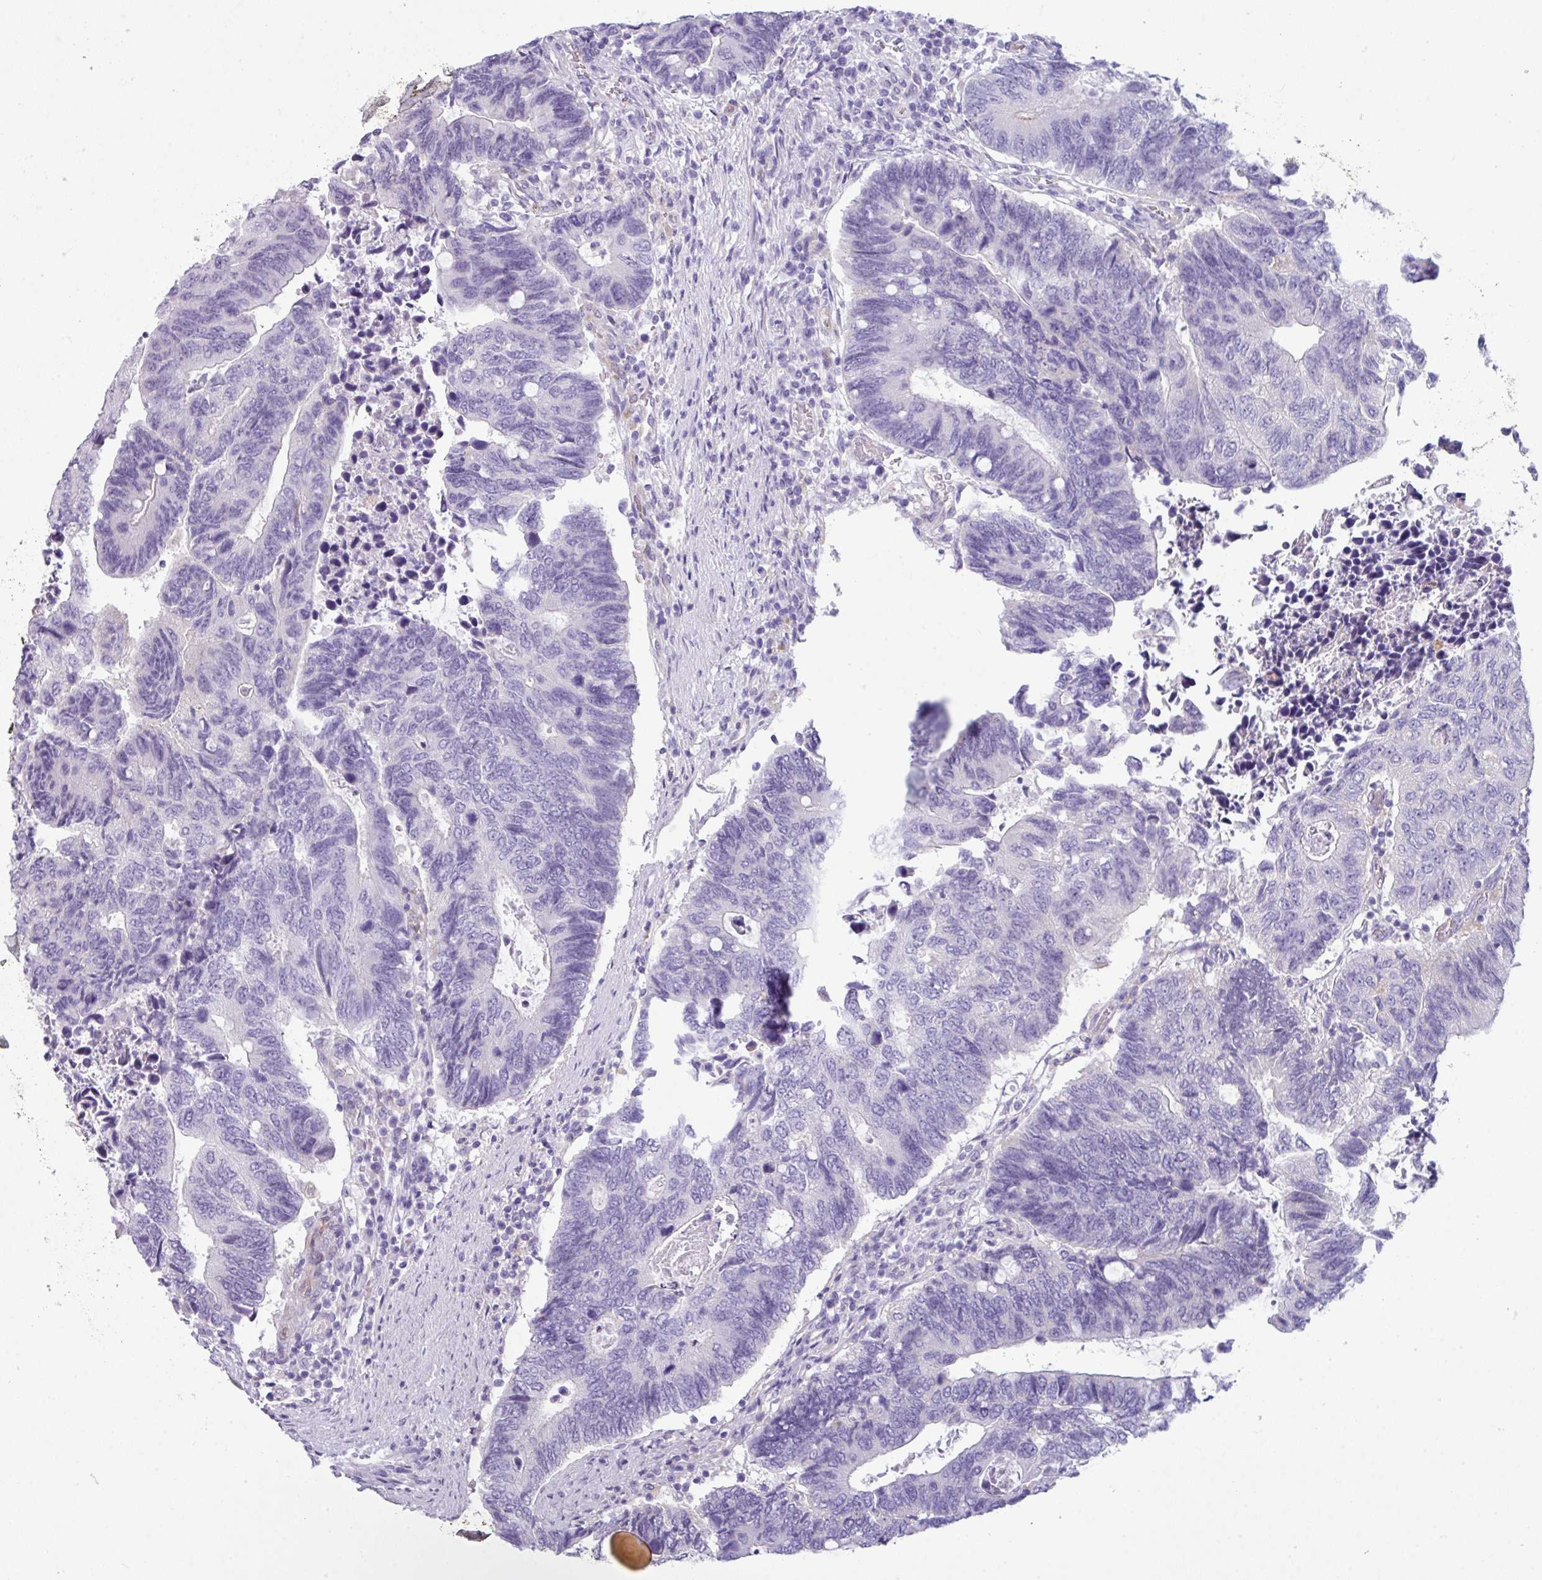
{"staining": {"intensity": "negative", "quantity": "none", "location": "none"}, "tissue": "colorectal cancer", "cell_type": "Tumor cells", "image_type": "cancer", "snomed": [{"axis": "morphology", "description": "Adenocarcinoma, NOS"}, {"axis": "topography", "description": "Colon"}], "caption": "Immunohistochemical staining of human adenocarcinoma (colorectal) shows no significant positivity in tumor cells.", "gene": "ABCC5", "patient": {"sex": "male", "age": 87}}